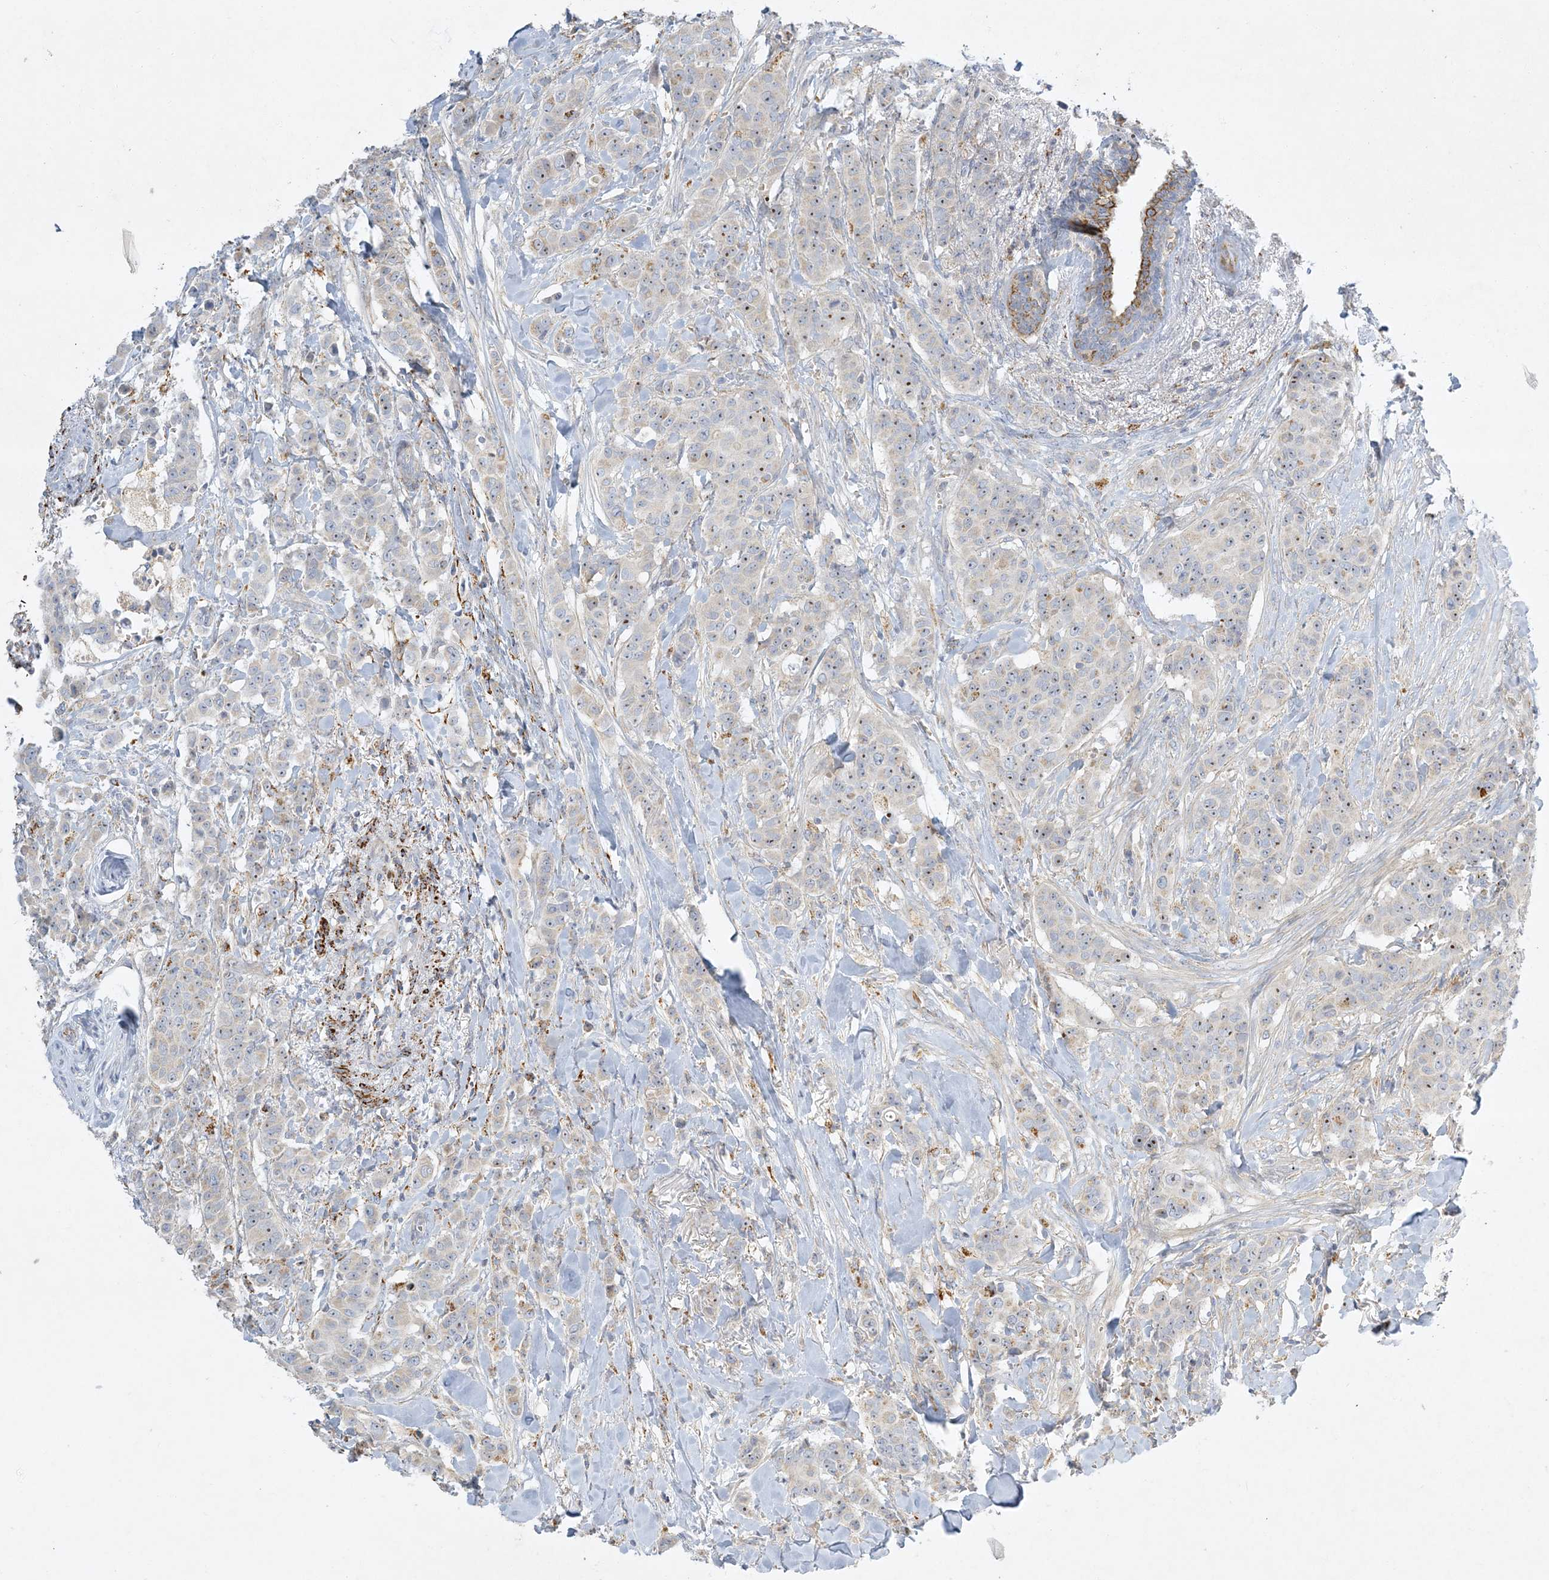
{"staining": {"intensity": "moderate", "quantity": "<25%", "location": "nuclear"}, "tissue": "breast cancer", "cell_type": "Tumor cells", "image_type": "cancer", "snomed": [{"axis": "morphology", "description": "Duct carcinoma"}, {"axis": "topography", "description": "Breast"}], "caption": "Immunohistochemistry (DAB (3,3'-diaminobenzidine)) staining of breast cancer demonstrates moderate nuclear protein staining in approximately <25% of tumor cells. (IHC, brightfield microscopy, high magnification).", "gene": "LTN1", "patient": {"sex": "female", "age": 40}}